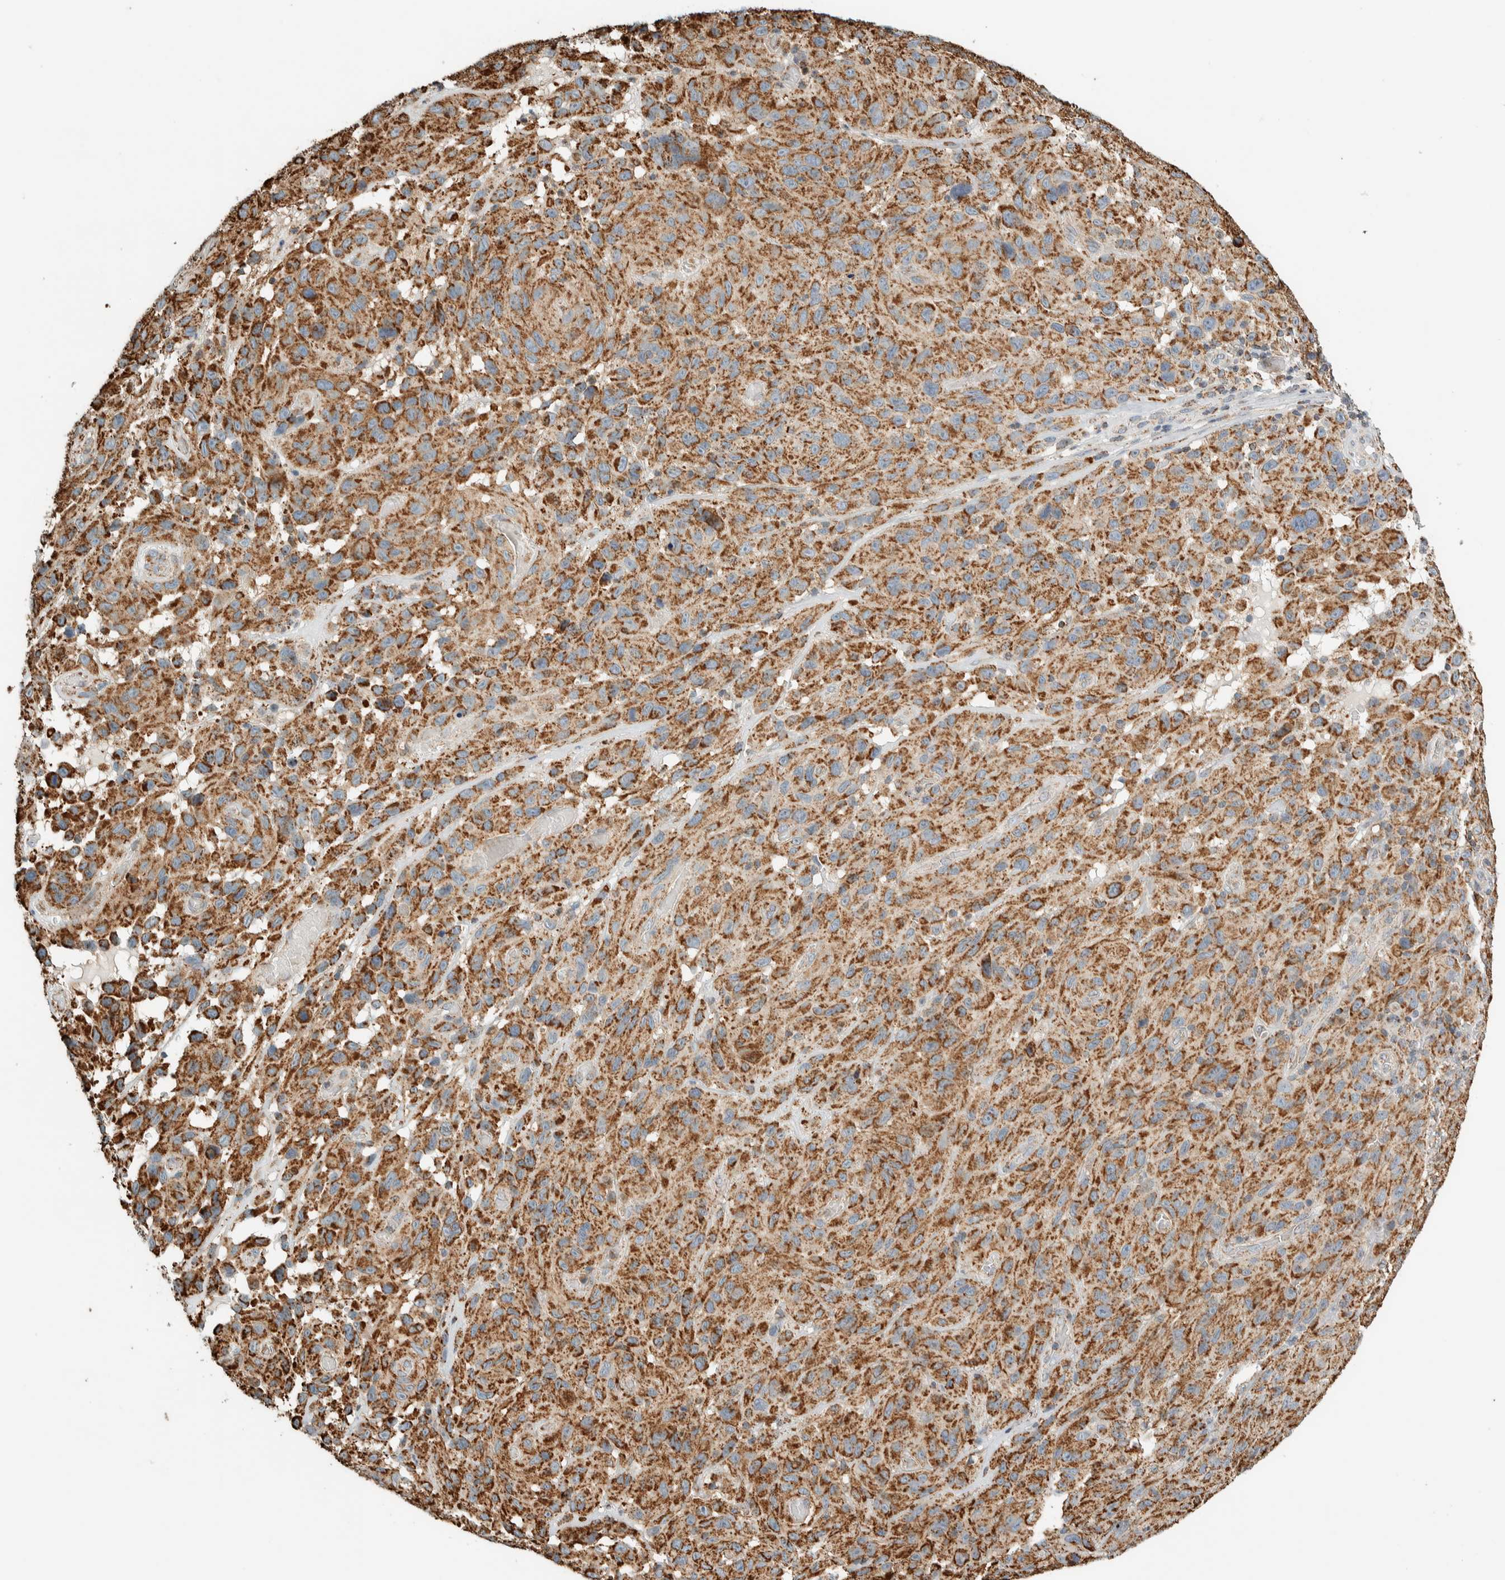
{"staining": {"intensity": "moderate", "quantity": ">75%", "location": "cytoplasmic/membranous"}, "tissue": "melanoma", "cell_type": "Tumor cells", "image_type": "cancer", "snomed": [{"axis": "morphology", "description": "Malignant melanoma, NOS"}, {"axis": "topography", "description": "Skin"}], "caption": "High-magnification brightfield microscopy of melanoma stained with DAB (brown) and counterstained with hematoxylin (blue). tumor cells exhibit moderate cytoplasmic/membranous staining is identified in about>75% of cells. (brown staining indicates protein expression, while blue staining denotes nuclei).", "gene": "ZNF454", "patient": {"sex": "male", "age": 66}}